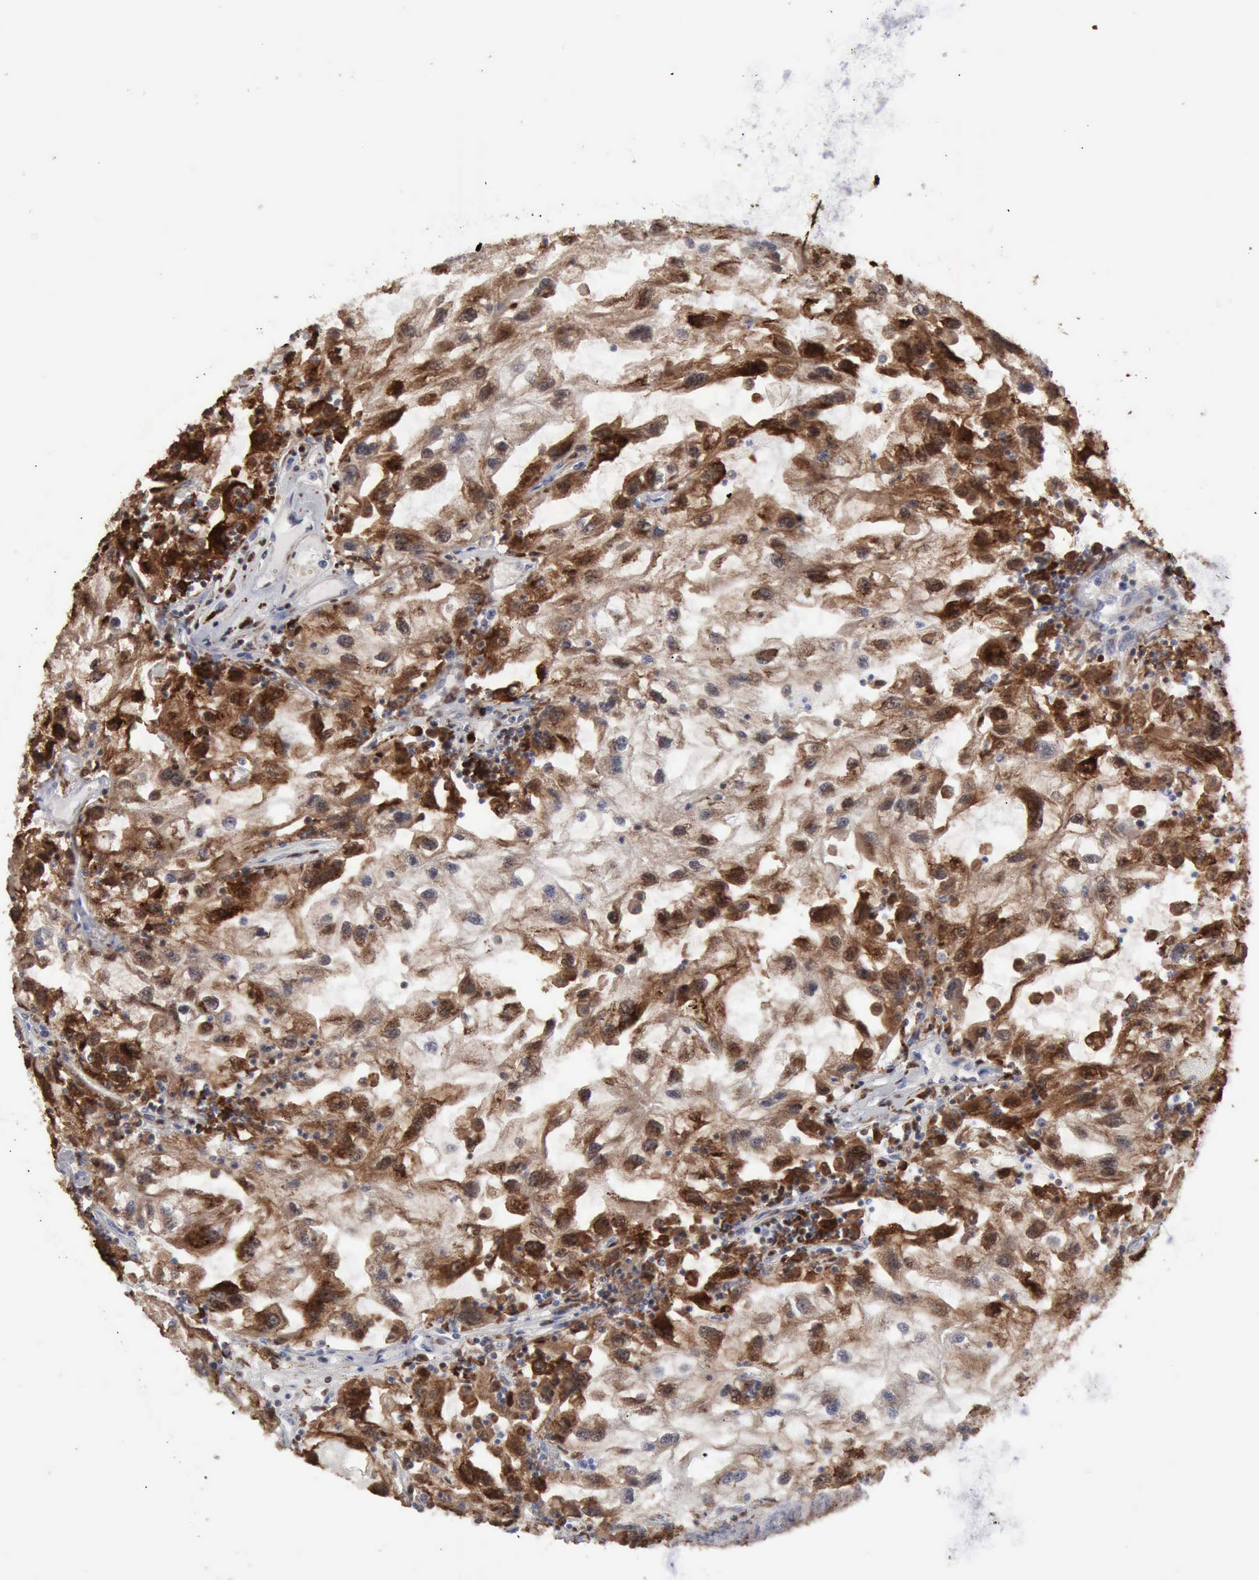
{"staining": {"intensity": "moderate", "quantity": "25%-75%", "location": "cytoplasmic/membranous,nuclear"}, "tissue": "renal cancer", "cell_type": "Tumor cells", "image_type": "cancer", "snomed": [{"axis": "morphology", "description": "Normal tissue, NOS"}, {"axis": "morphology", "description": "Adenocarcinoma, NOS"}, {"axis": "topography", "description": "Kidney"}], "caption": "An IHC histopathology image of tumor tissue is shown. Protein staining in brown shows moderate cytoplasmic/membranous and nuclear positivity in renal cancer (adenocarcinoma) within tumor cells.", "gene": "STAT1", "patient": {"sex": "male", "age": 71}}